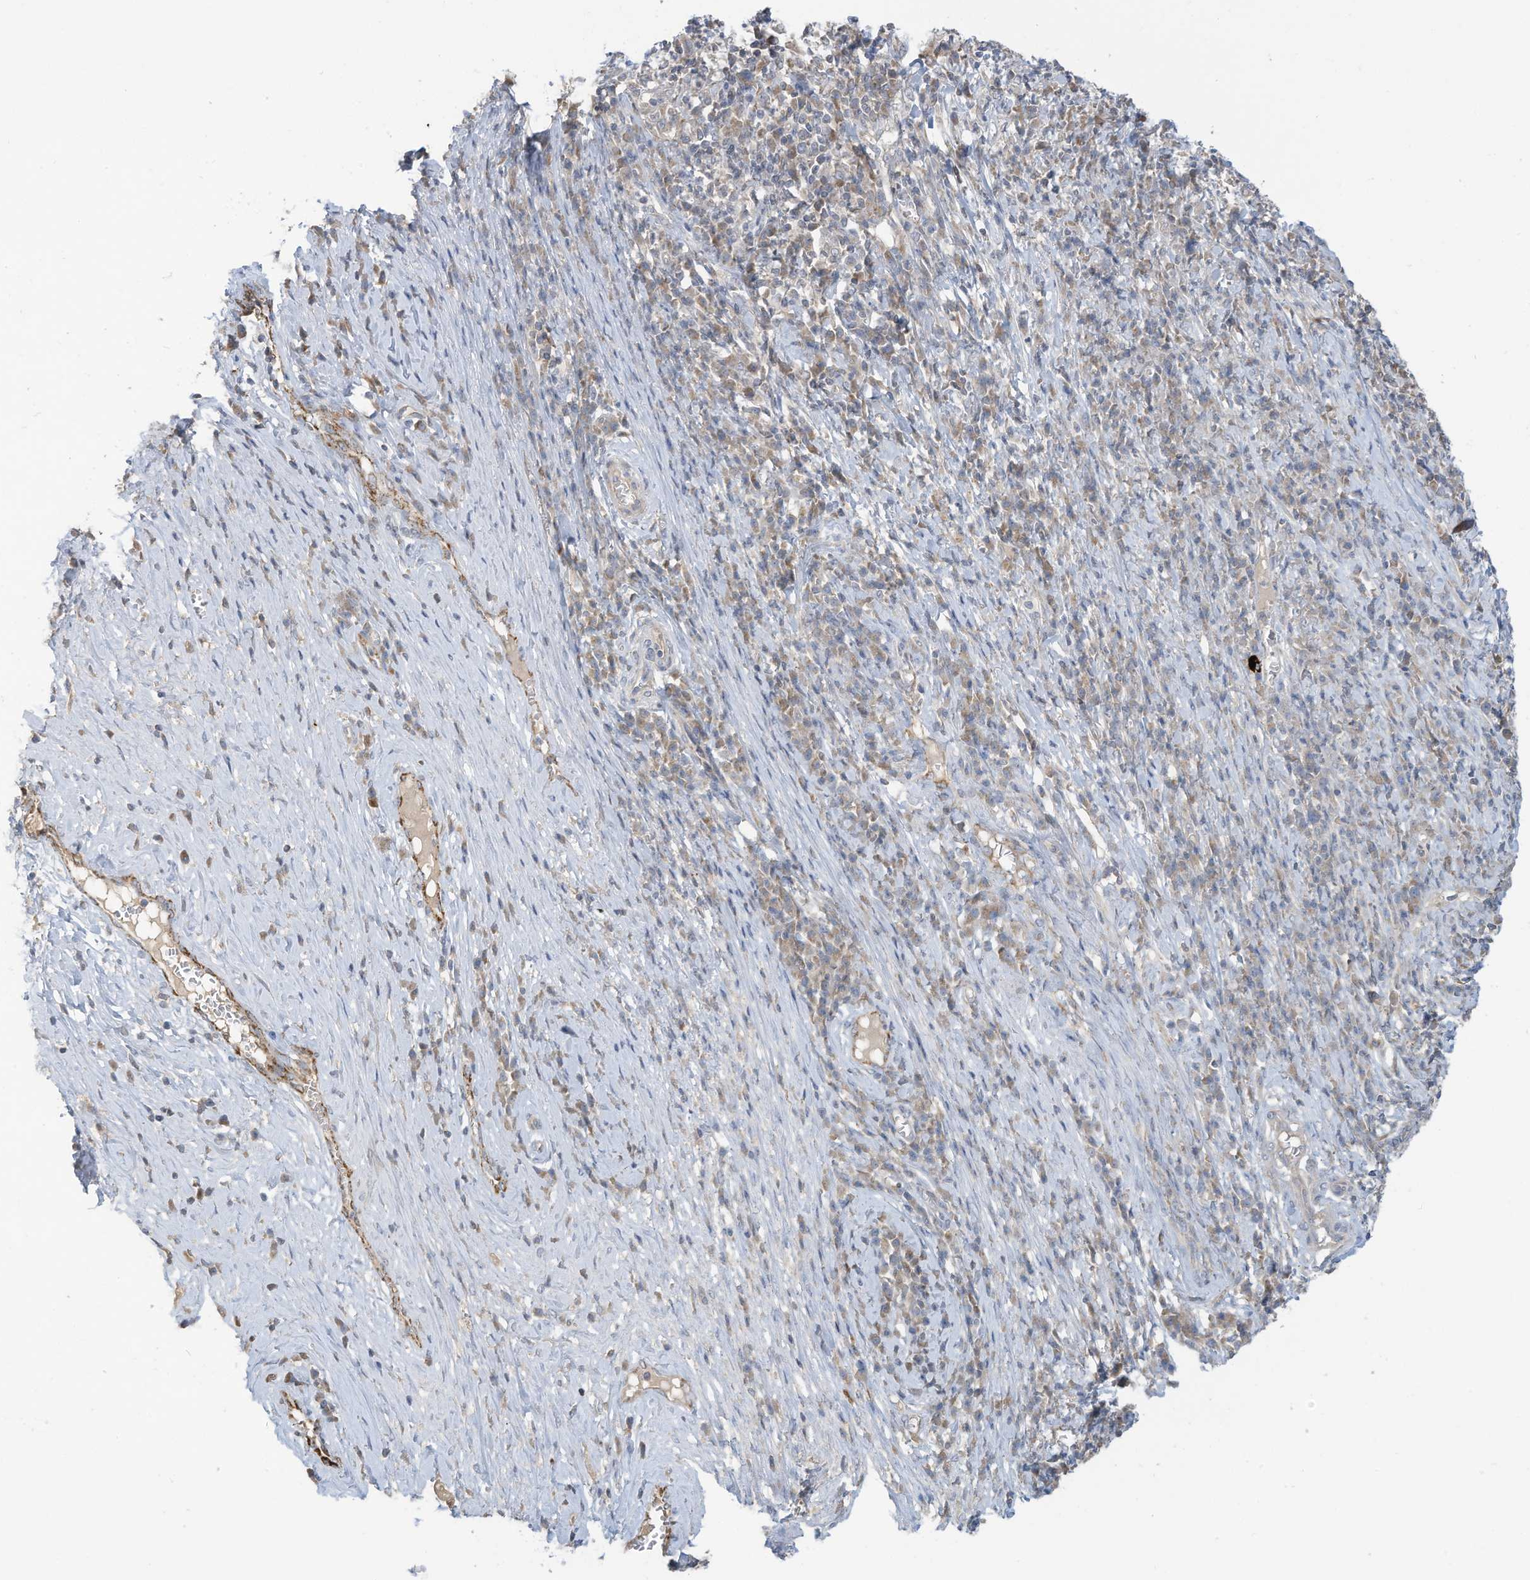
{"staining": {"intensity": "weak", "quantity": ">75%", "location": "cytoplasmic/membranous"}, "tissue": "cervical cancer", "cell_type": "Tumor cells", "image_type": "cancer", "snomed": [{"axis": "morphology", "description": "Squamous cell carcinoma, NOS"}, {"axis": "topography", "description": "Cervix"}], "caption": "Human cervical cancer stained with a protein marker exhibits weak staining in tumor cells.", "gene": "SCGB1D2", "patient": {"sex": "female", "age": 46}}